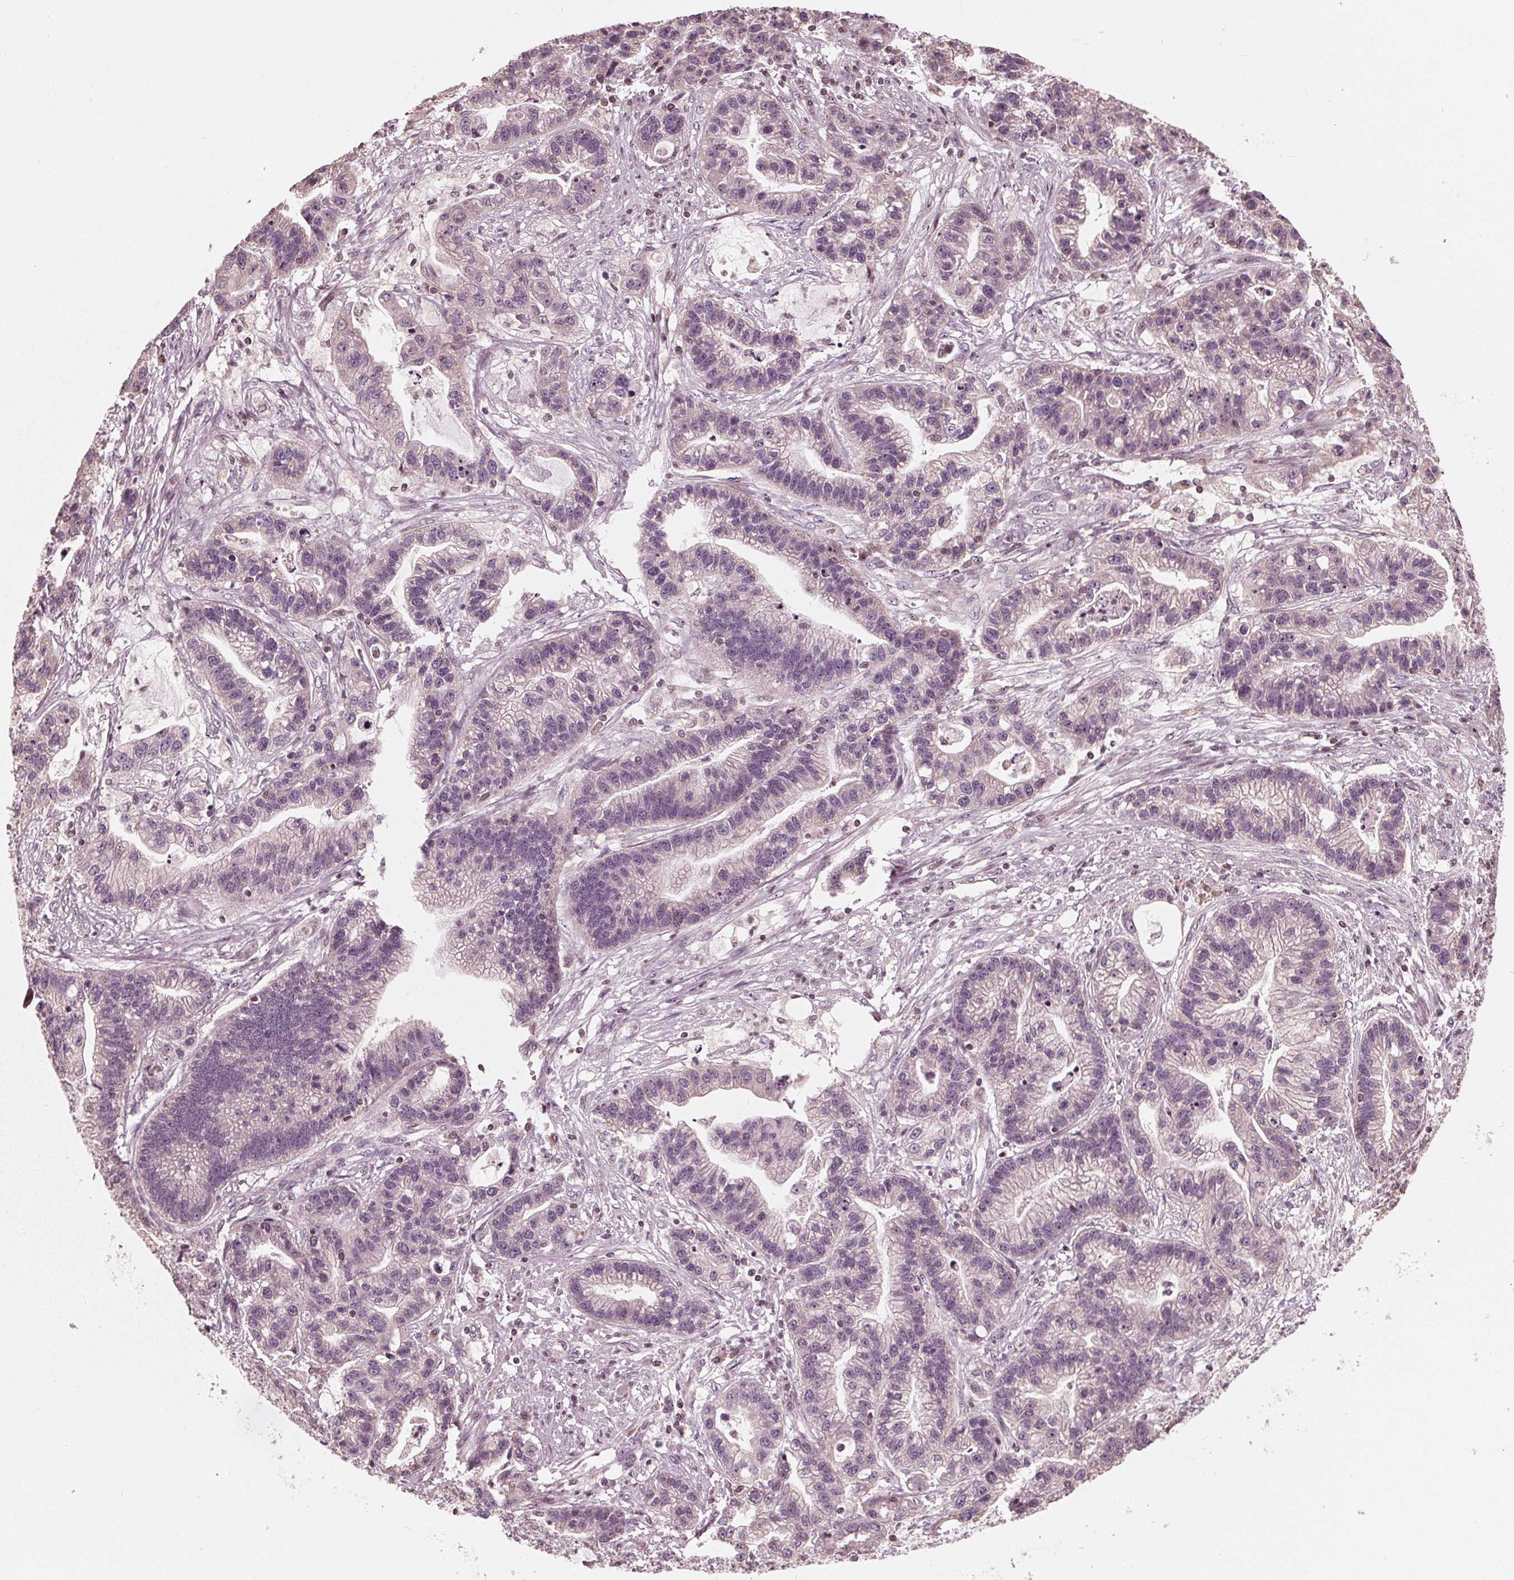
{"staining": {"intensity": "negative", "quantity": "none", "location": "none"}, "tissue": "stomach cancer", "cell_type": "Tumor cells", "image_type": "cancer", "snomed": [{"axis": "morphology", "description": "Adenocarcinoma, NOS"}, {"axis": "topography", "description": "Stomach"}], "caption": "A micrograph of stomach cancer (adenocarcinoma) stained for a protein exhibits no brown staining in tumor cells.", "gene": "NUP210", "patient": {"sex": "male", "age": 83}}